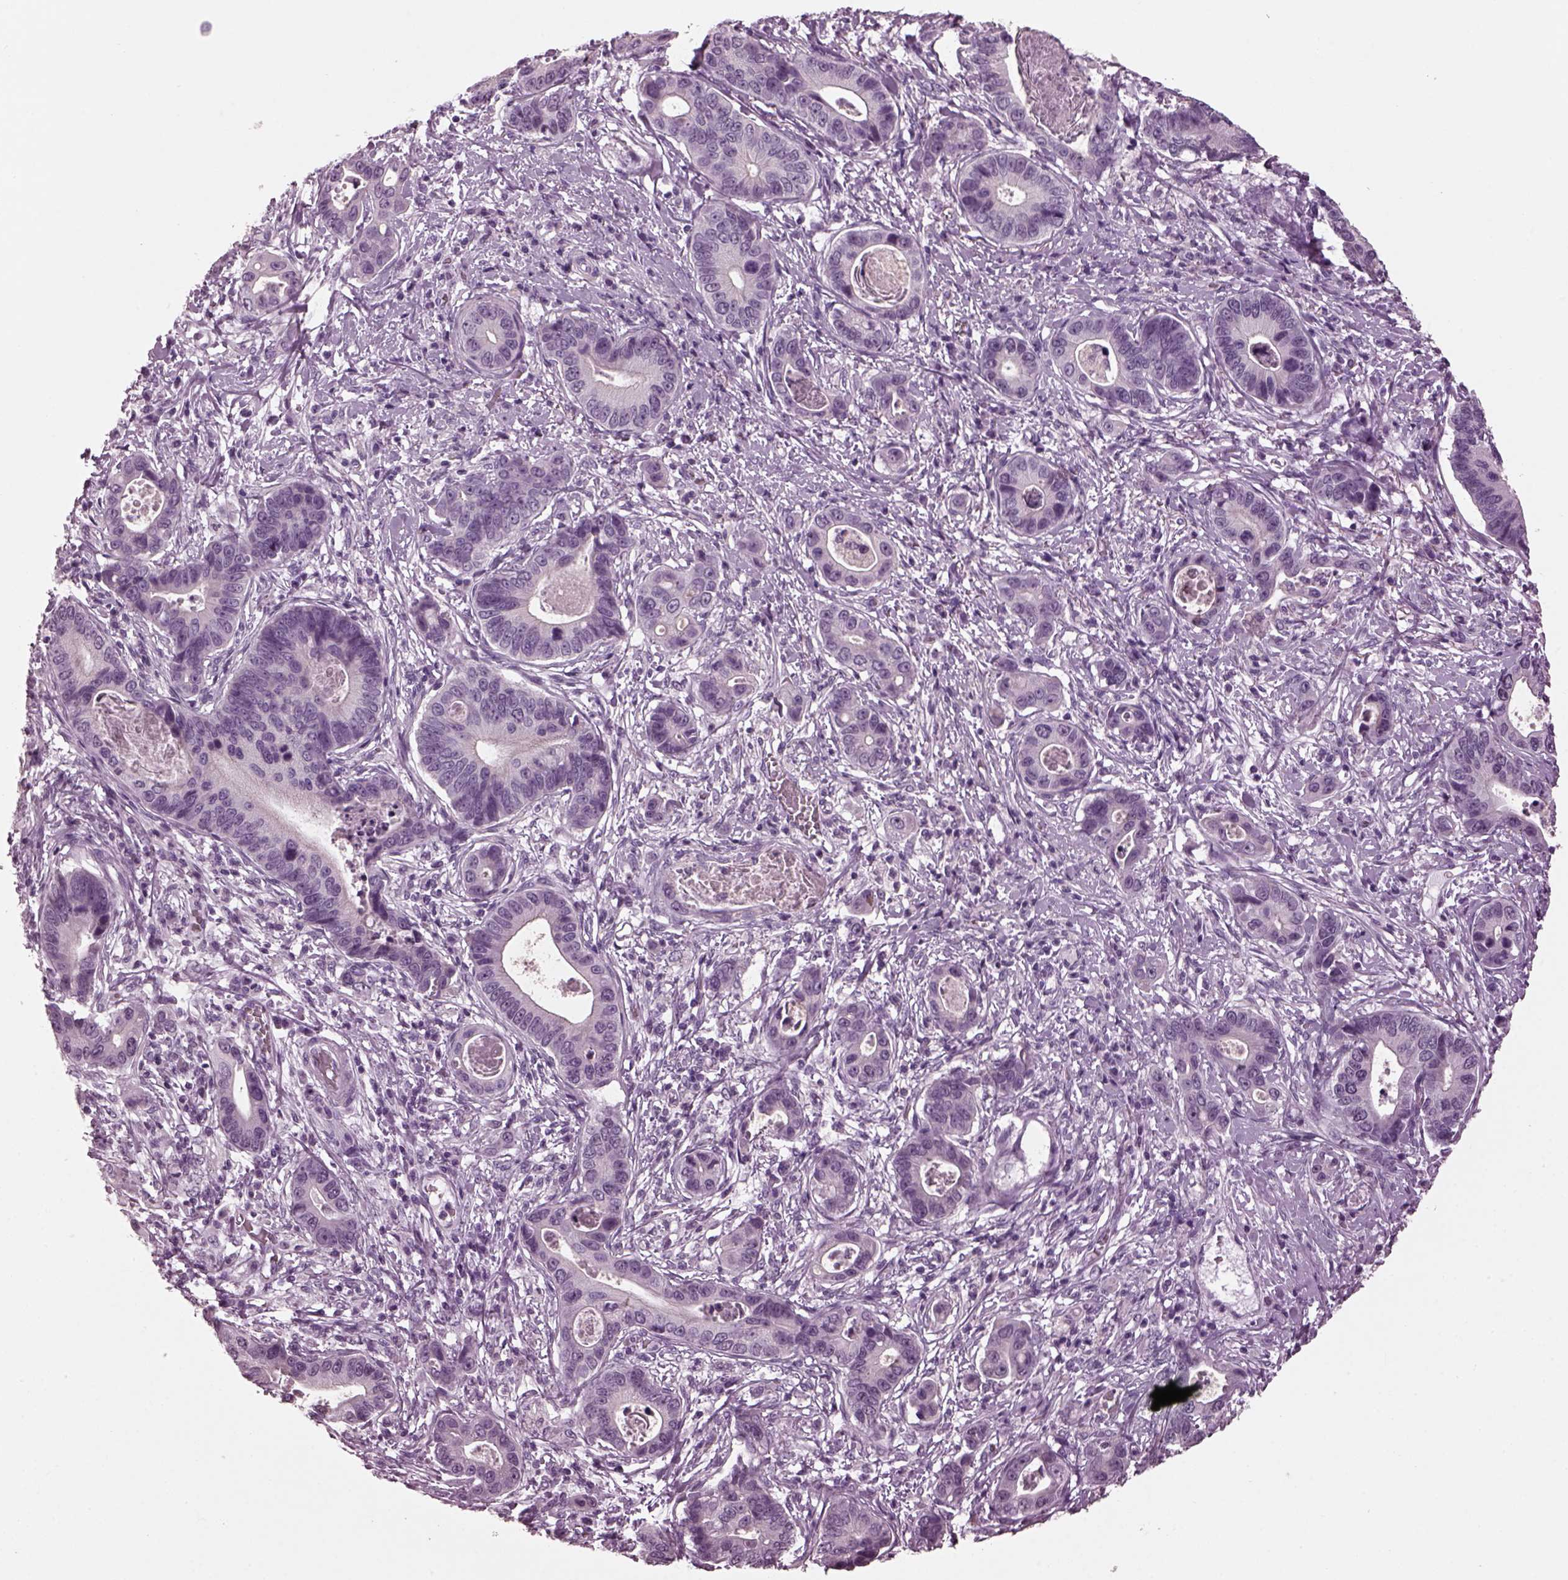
{"staining": {"intensity": "negative", "quantity": "none", "location": "none"}, "tissue": "stomach cancer", "cell_type": "Tumor cells", "image_type": "cancer", "snomed": [{"axis": "morphology", "description": "Adenocarcinoma, NOS"}, {"axis": "topography", "description": "Stomach"}], "caption": "Immunohistochemistry of human stomach adenocarcinoma displays no staining in tumor cells. (DAB immunohistochemistry visualized using brightfield microscopy, high magnification).", "gene": "SLC6A17", "patient": {"sex": "male", "age": 84}}